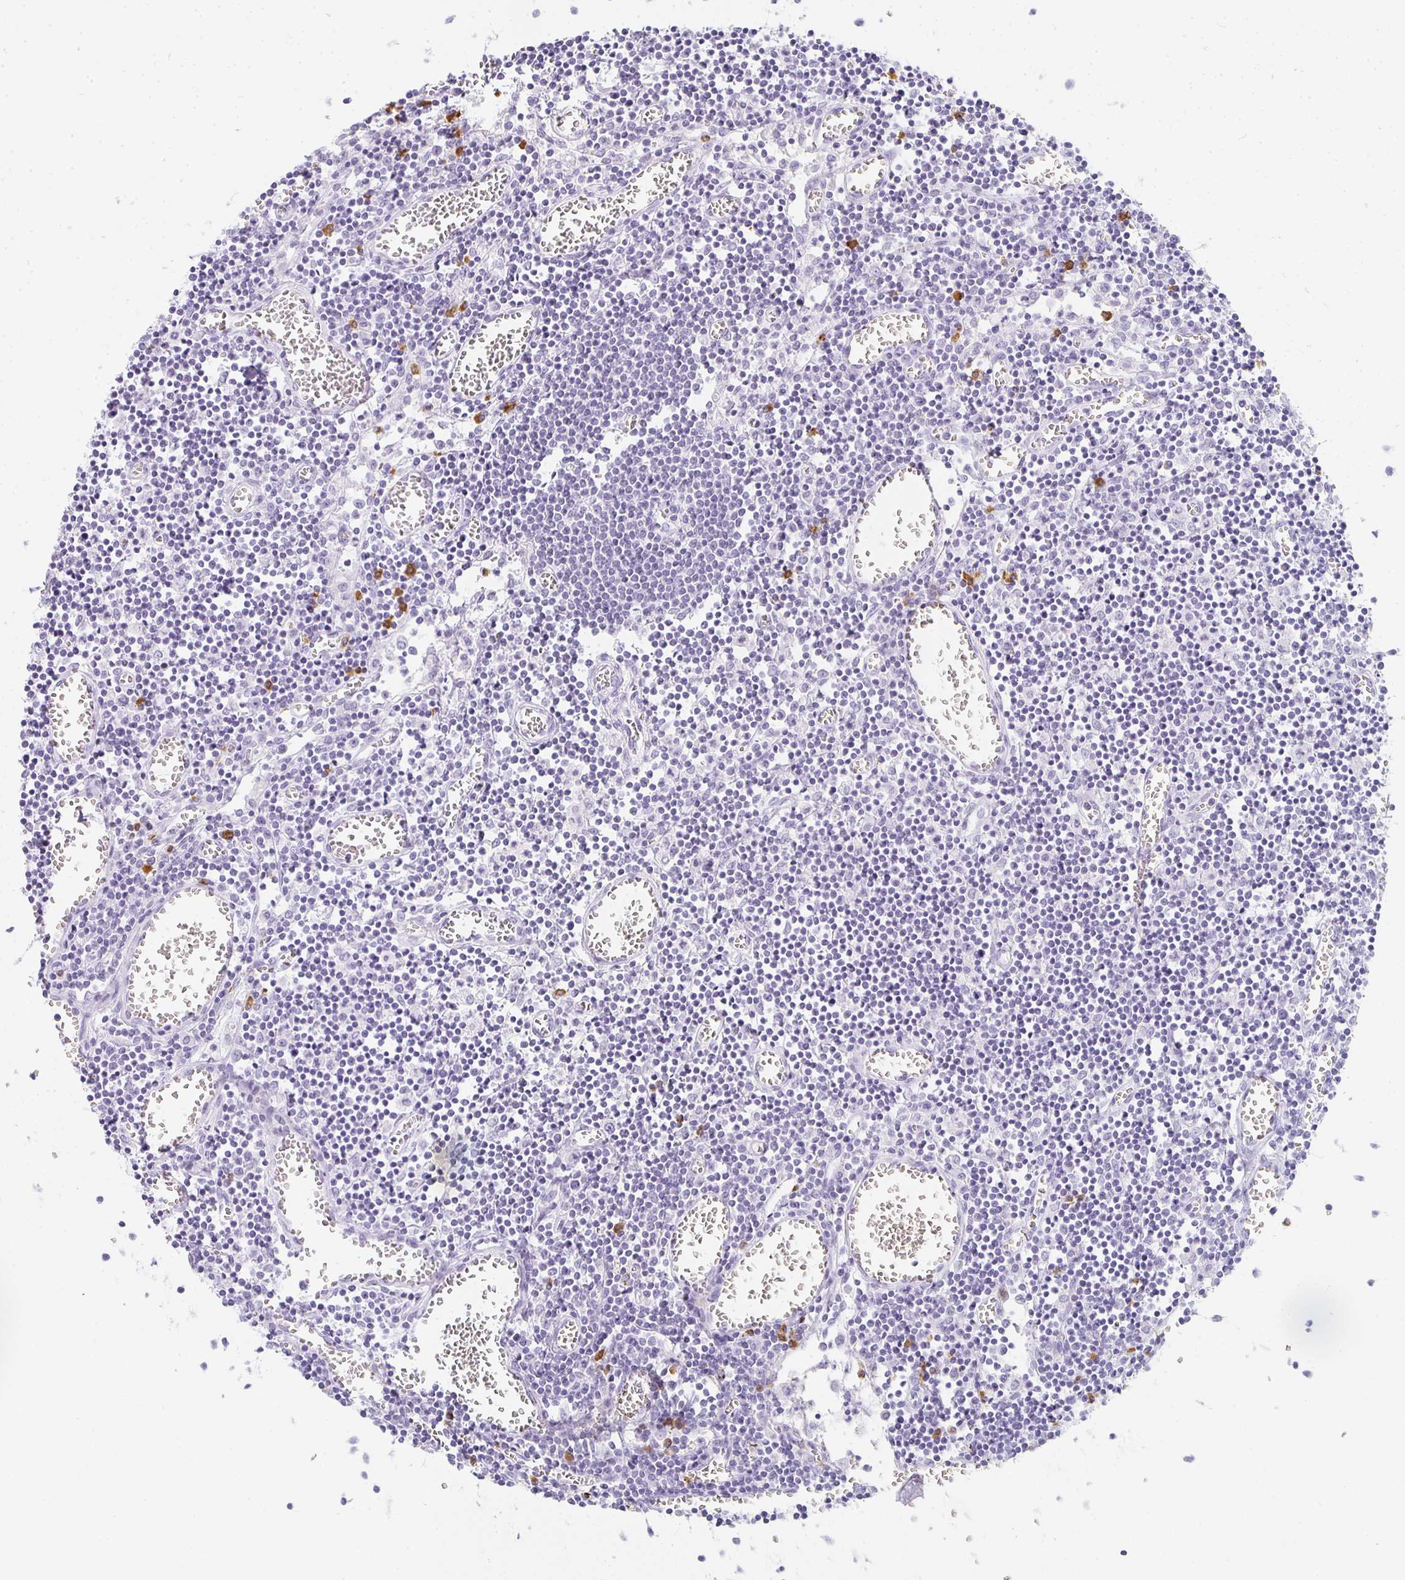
{"staining": {"intensity": "negative", "quantity": "none", "location": "none"}, "tissue": "lymph node", "cell_type": "Germinal center cells", "image_type": "normal", "snomed": [{"axis": "morphology", "description": "Normal tissue, NOS"}, {"axis": "topography", "description": "Lymph node"}], "caption": "Immunohistochemistry image of normal lymph node: lymph node stained with DAB (3,3'-diaminobenzidine) shows no significant protein positivity in germinal center cells. (DAB immunohistochemistry visualized using brightfield microscopy, high magnification).", "gene": "TPSD1", "patient": {"sex": "male", "age": 66}}